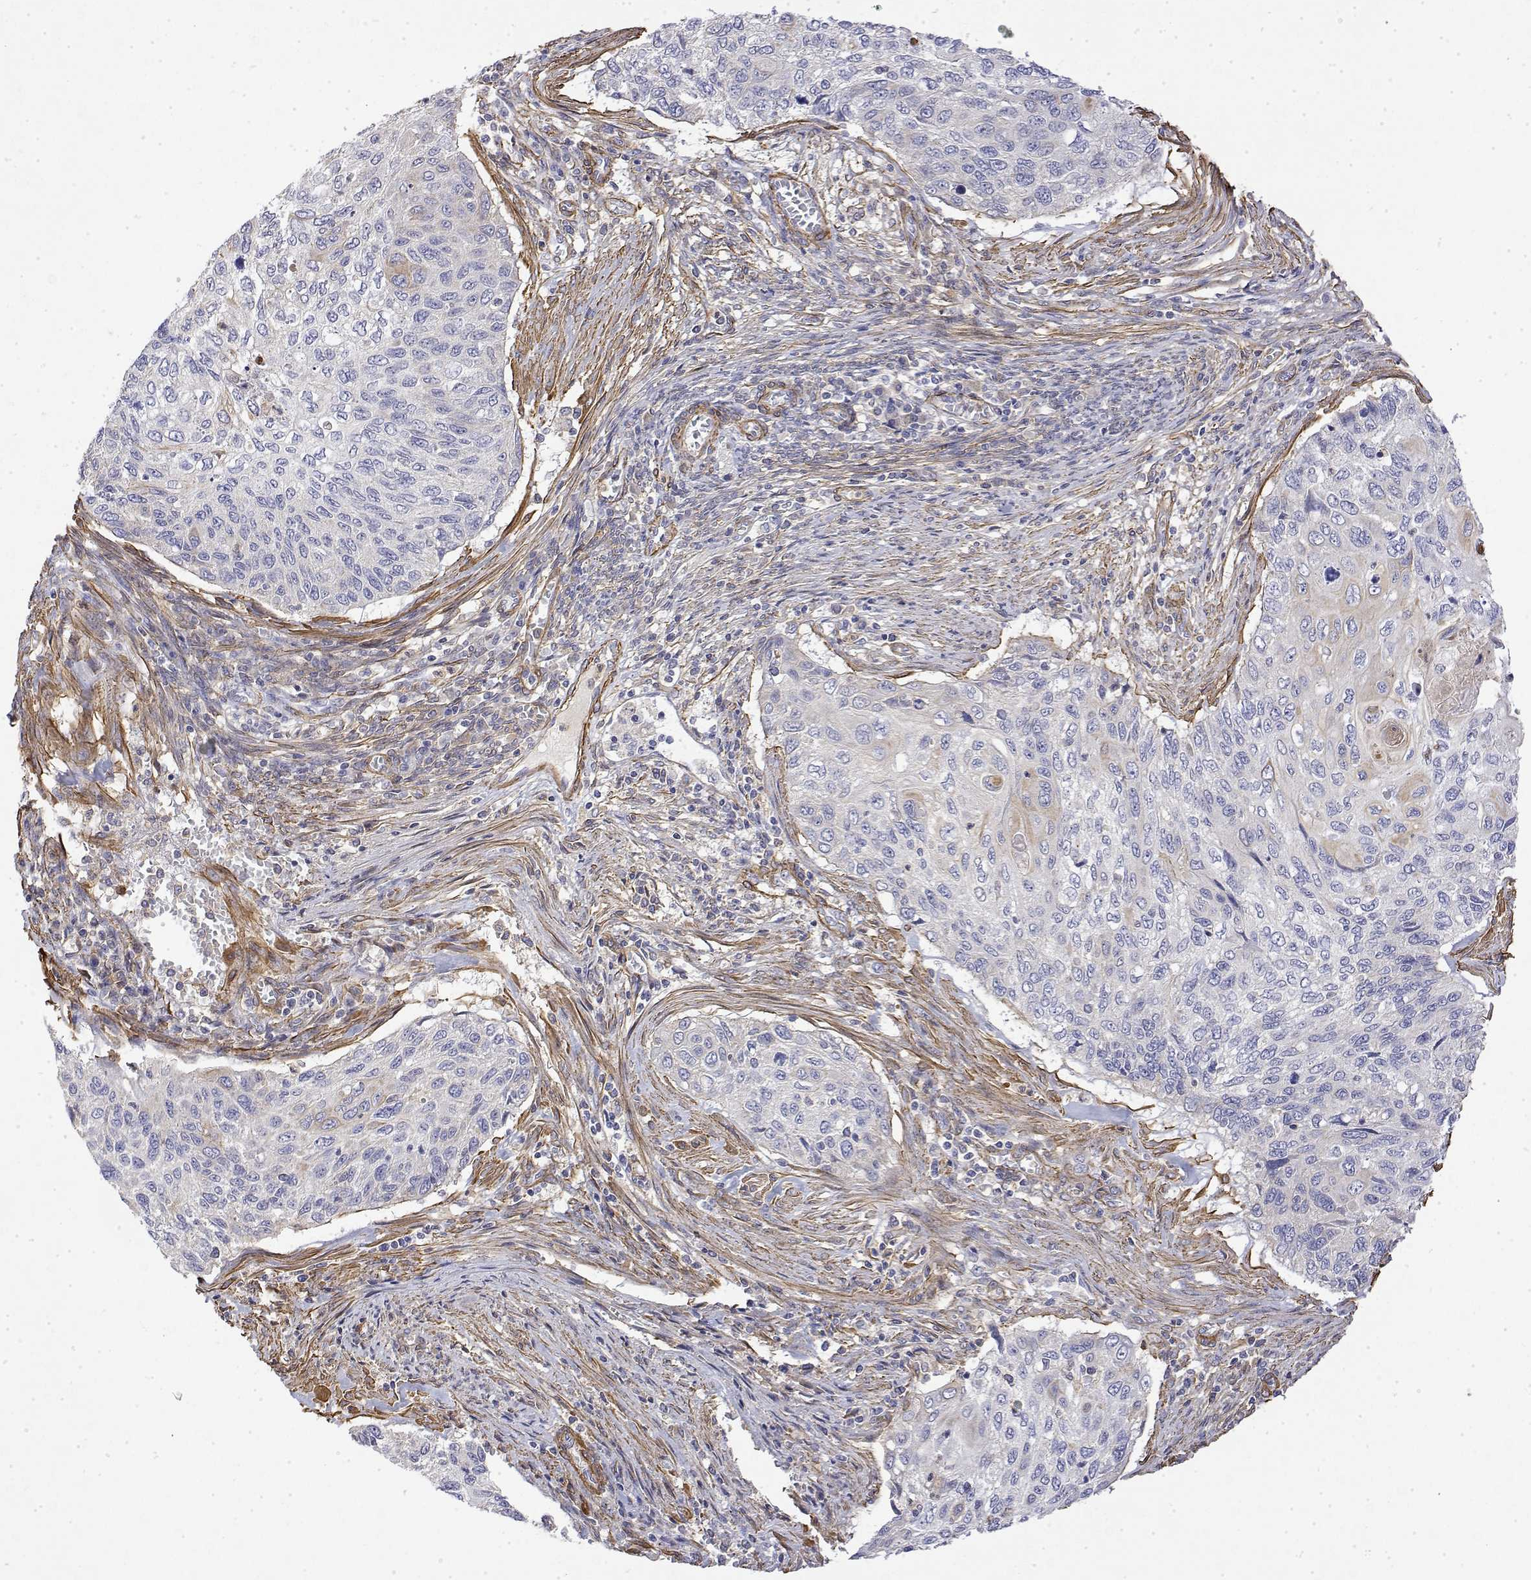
{"staining": {"intensity": "negative", "quantity": "none", "location": "none"}, "tissue": "cervical cancer", "cell_type": "Tumor cells", "image_type": "cancer", "snomed": [{"axis": "morphology", "description": "Squamous cell carcinoma, NOS"}, {"axis": "topography", "description": "Cervix"}], "caption": "An immunohistochemistry histopathology image of cervical cancer (squamous cell carcinoma) is shown. There is no staining in tumor cells of cervical cancer (squamous cell carcinoma).", "gene": "SOWAHD", "patient": {"sex": "female", "age": 70}}